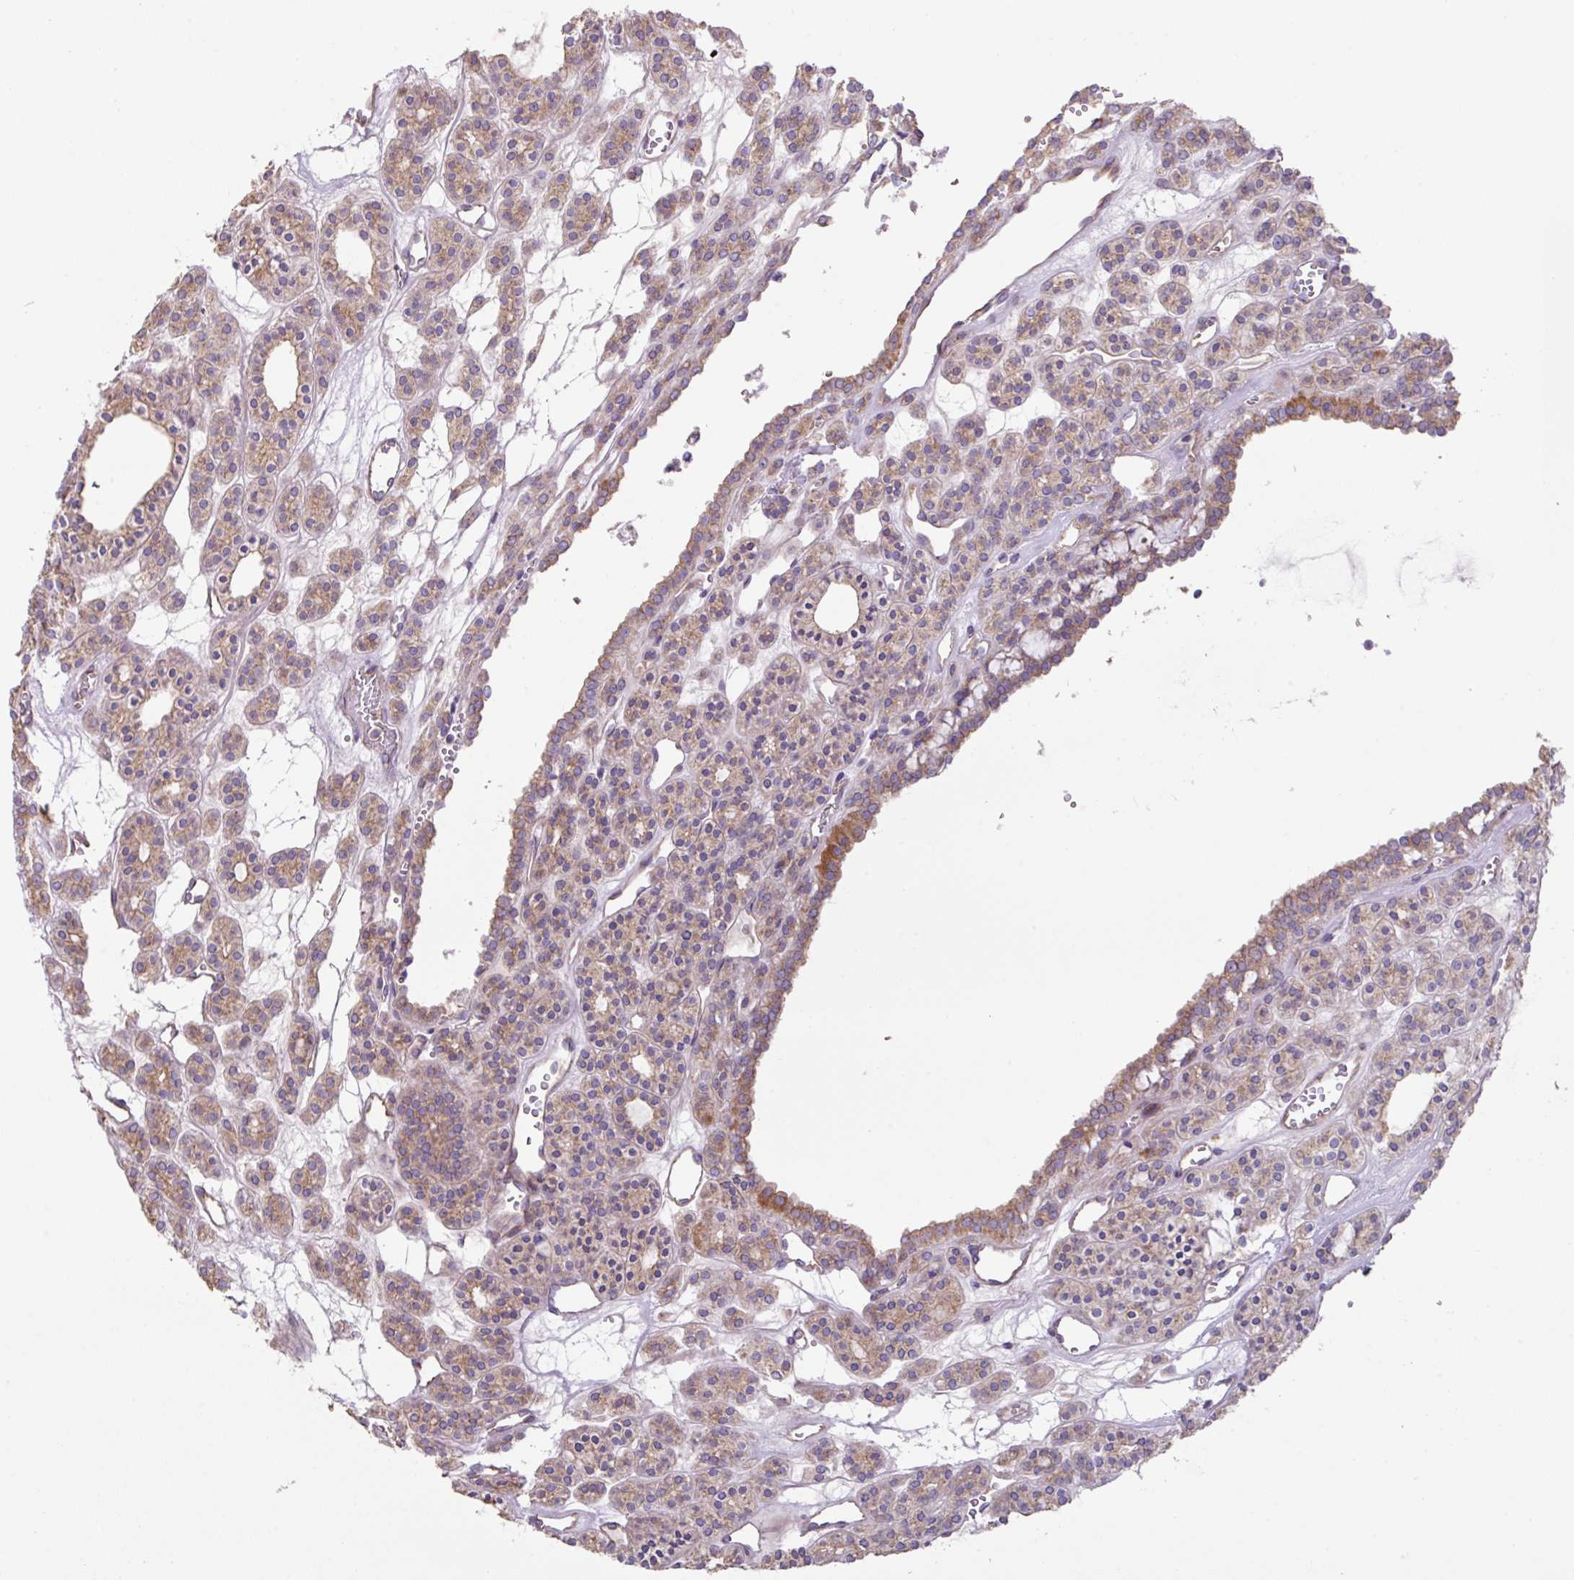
{"staining": {"intensity": "moderate", "quantity": "<25%", "location": "cytoplasmic/membranous"}, "tissue": "thyroid cancer", "cell_type": "Tumor cells", "image_type": "cancer", "snomed": [{"axis": "morphology", "description": "Follicular adenoma carcinoma, NOS"}, {"axis": "topography", "description": "Thyroid gland"}], "caption": "Thyroid follicular adenoma carcinoma stained with a protein marker exhibits moderate staining in tumor cells.", "gene": "MRRF", "patient": {"sex": "female", "age": 63}}